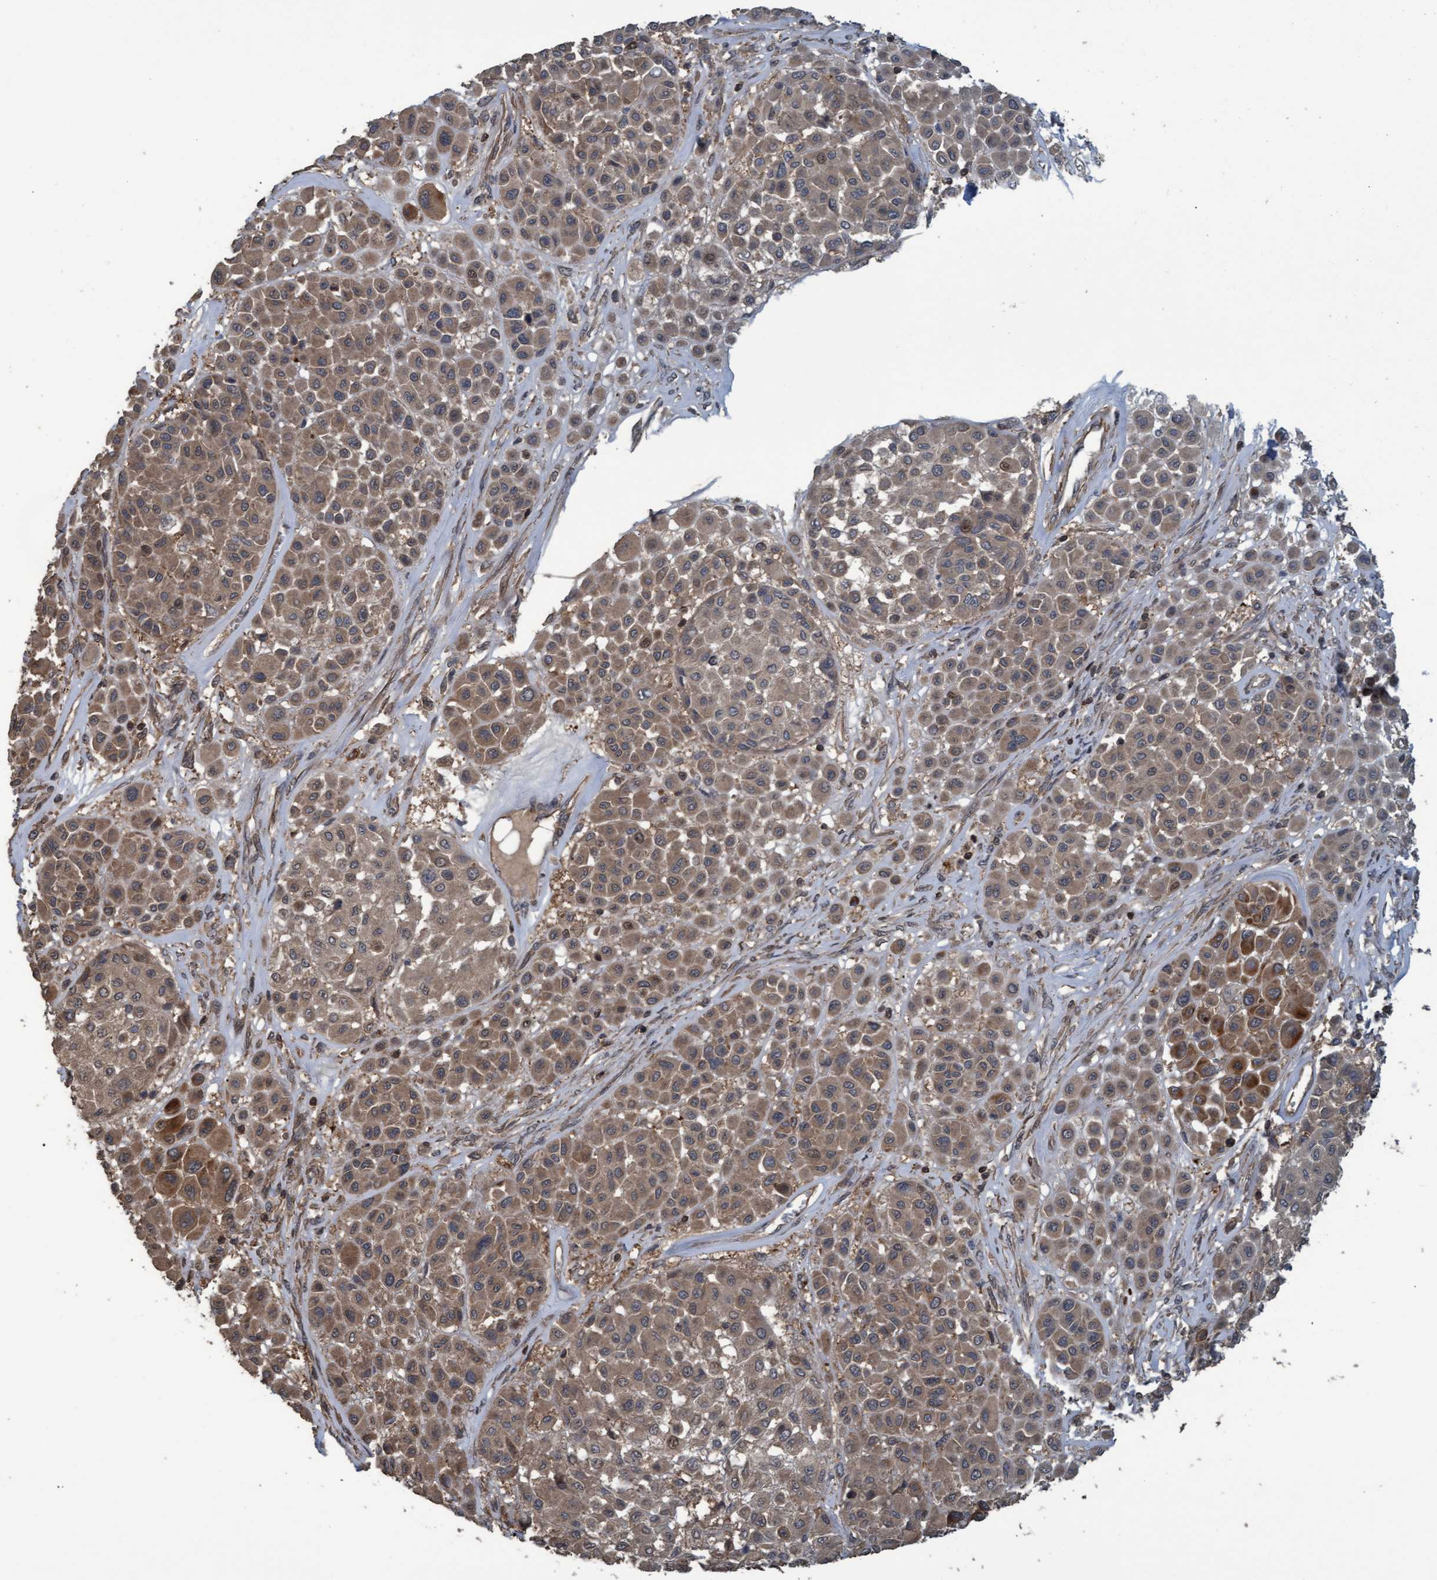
{"staining": {"intensity": "moderate", "quantity": ">75%", "location": "cytoplasmic/membranous"}, "tissue": "melanoma", "cell_type": "Tumor cells", "image_type": "cancer", "snomed": [{"axis": "morphology", "description": "Malignant melanoma, Metastatic site"}, {"axis": "topography", "description": "Soft tissue"}], "caption": "Immunohistochemical staining of human malignant melanoma (metastatic site) exhibits moderate cytoplasmic/membranous protein expression in about >75% of tumor cells. The staining is performed using DAB (3,3'-diaminobenzidine) brown chromogen to label protein expression. The nuclei are counter-stained blue using hematoxylin.", "gene": "GGT6", "patient": {"sex": "male", "age": 41}}